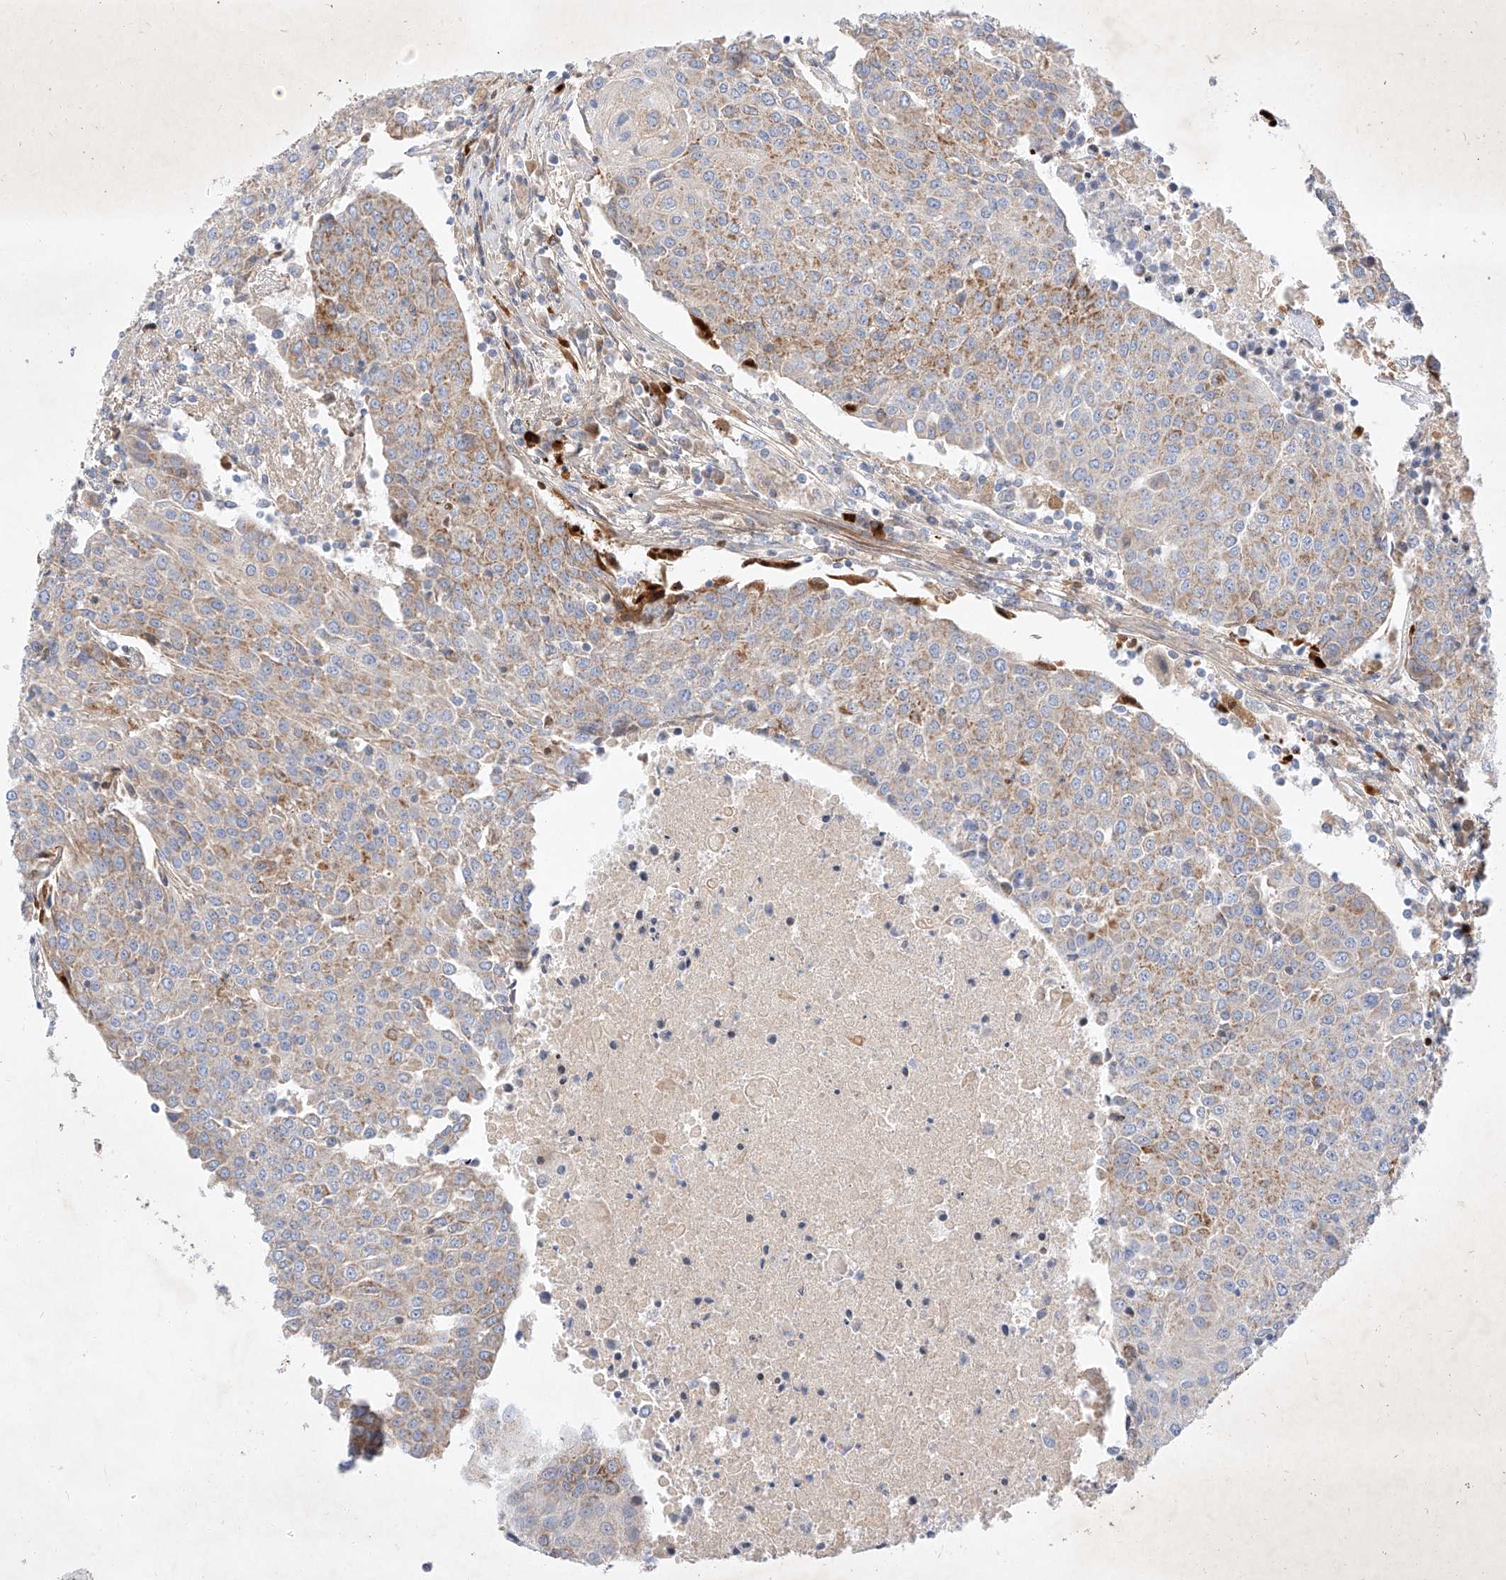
{"staining": {"intensity": "moderate", "quantity": "<25%", "location": "cytoplasmic/membranous"}, "tissue": "urothelial cancer", "cell_type": "Tumor cells", "image_type": "cancer", "snomed": [{"axis": "morphology", "description": "Urothelial carcinoma, High grade"}, {"axis": "topography", "description": "Urinary bladder"}], "caption": "This photomicrograph displays urothelial carcinoma (high-grade) stained with IHC to label a protein in brown. The cytoplasmic/membranous of tumor cells show moderate positivity for the protein. Nuclei are counter-stained blue.", "gene": "OSGEPL1", "patient": {"sex": "female", "age": 85}}